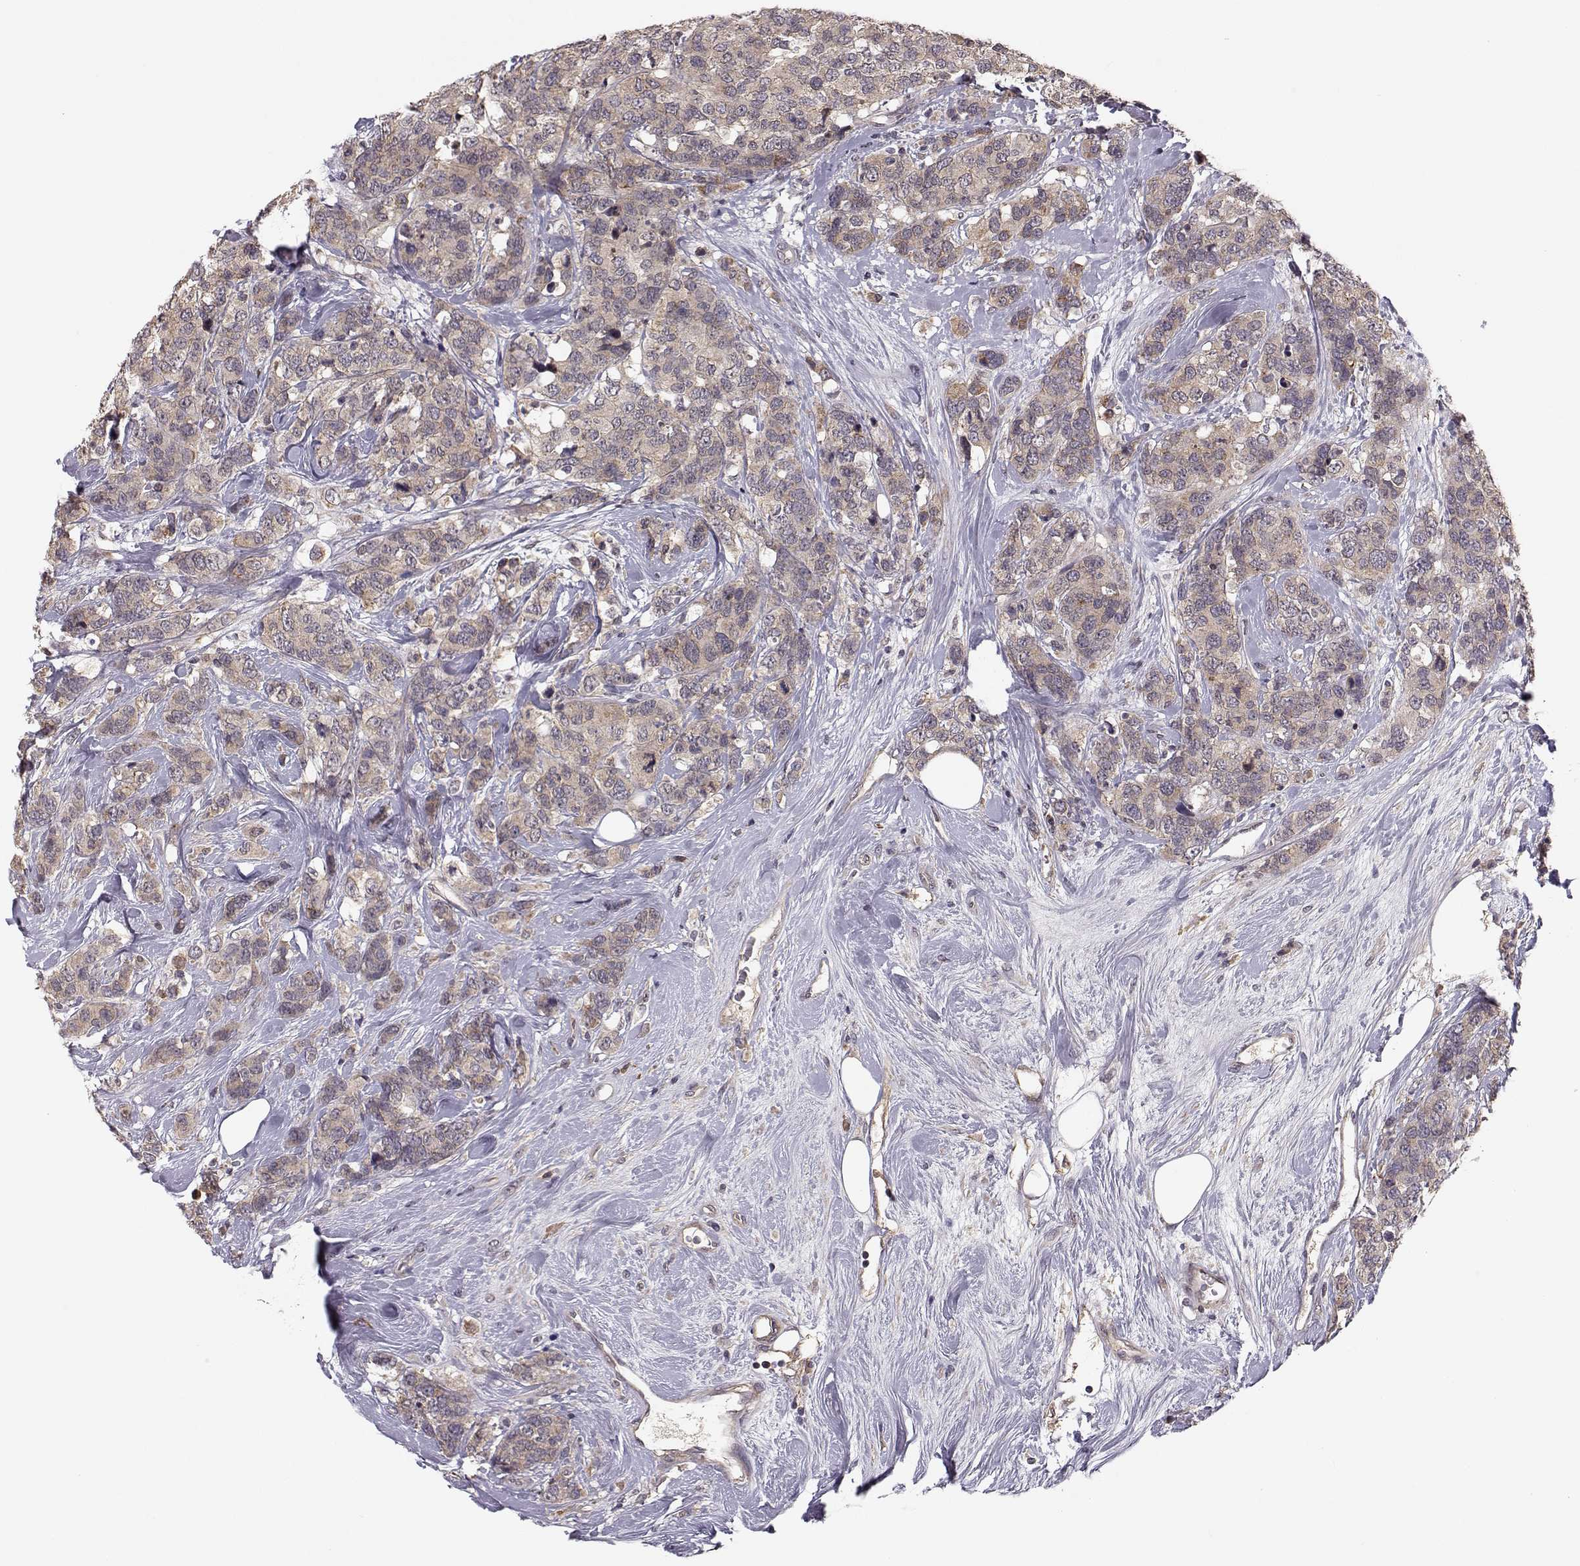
{"staining": {"intensity": "moderate", "quantity": "<25%", "location": "cytoplasmic/membranous"}, "tissue": "breast cancer", "cell_type": "Tumor cells", "image_type": "cancer", "snomed": [{"axis": "morphology", "description": "Lobular carcinoma"}, {"axis": "topography", "description": "Breast"}], "caption": "The histopathology image exhibits staining of breast cancer (lobular carcinoma), revealing moderate cytoplasmic/membranous protein expression (brown color) within tumor cells. (IHC, brightfield microscopy, high magnification).", "gene": "PLEKHG3", "patient": {"sex": "female", "age": 59}}